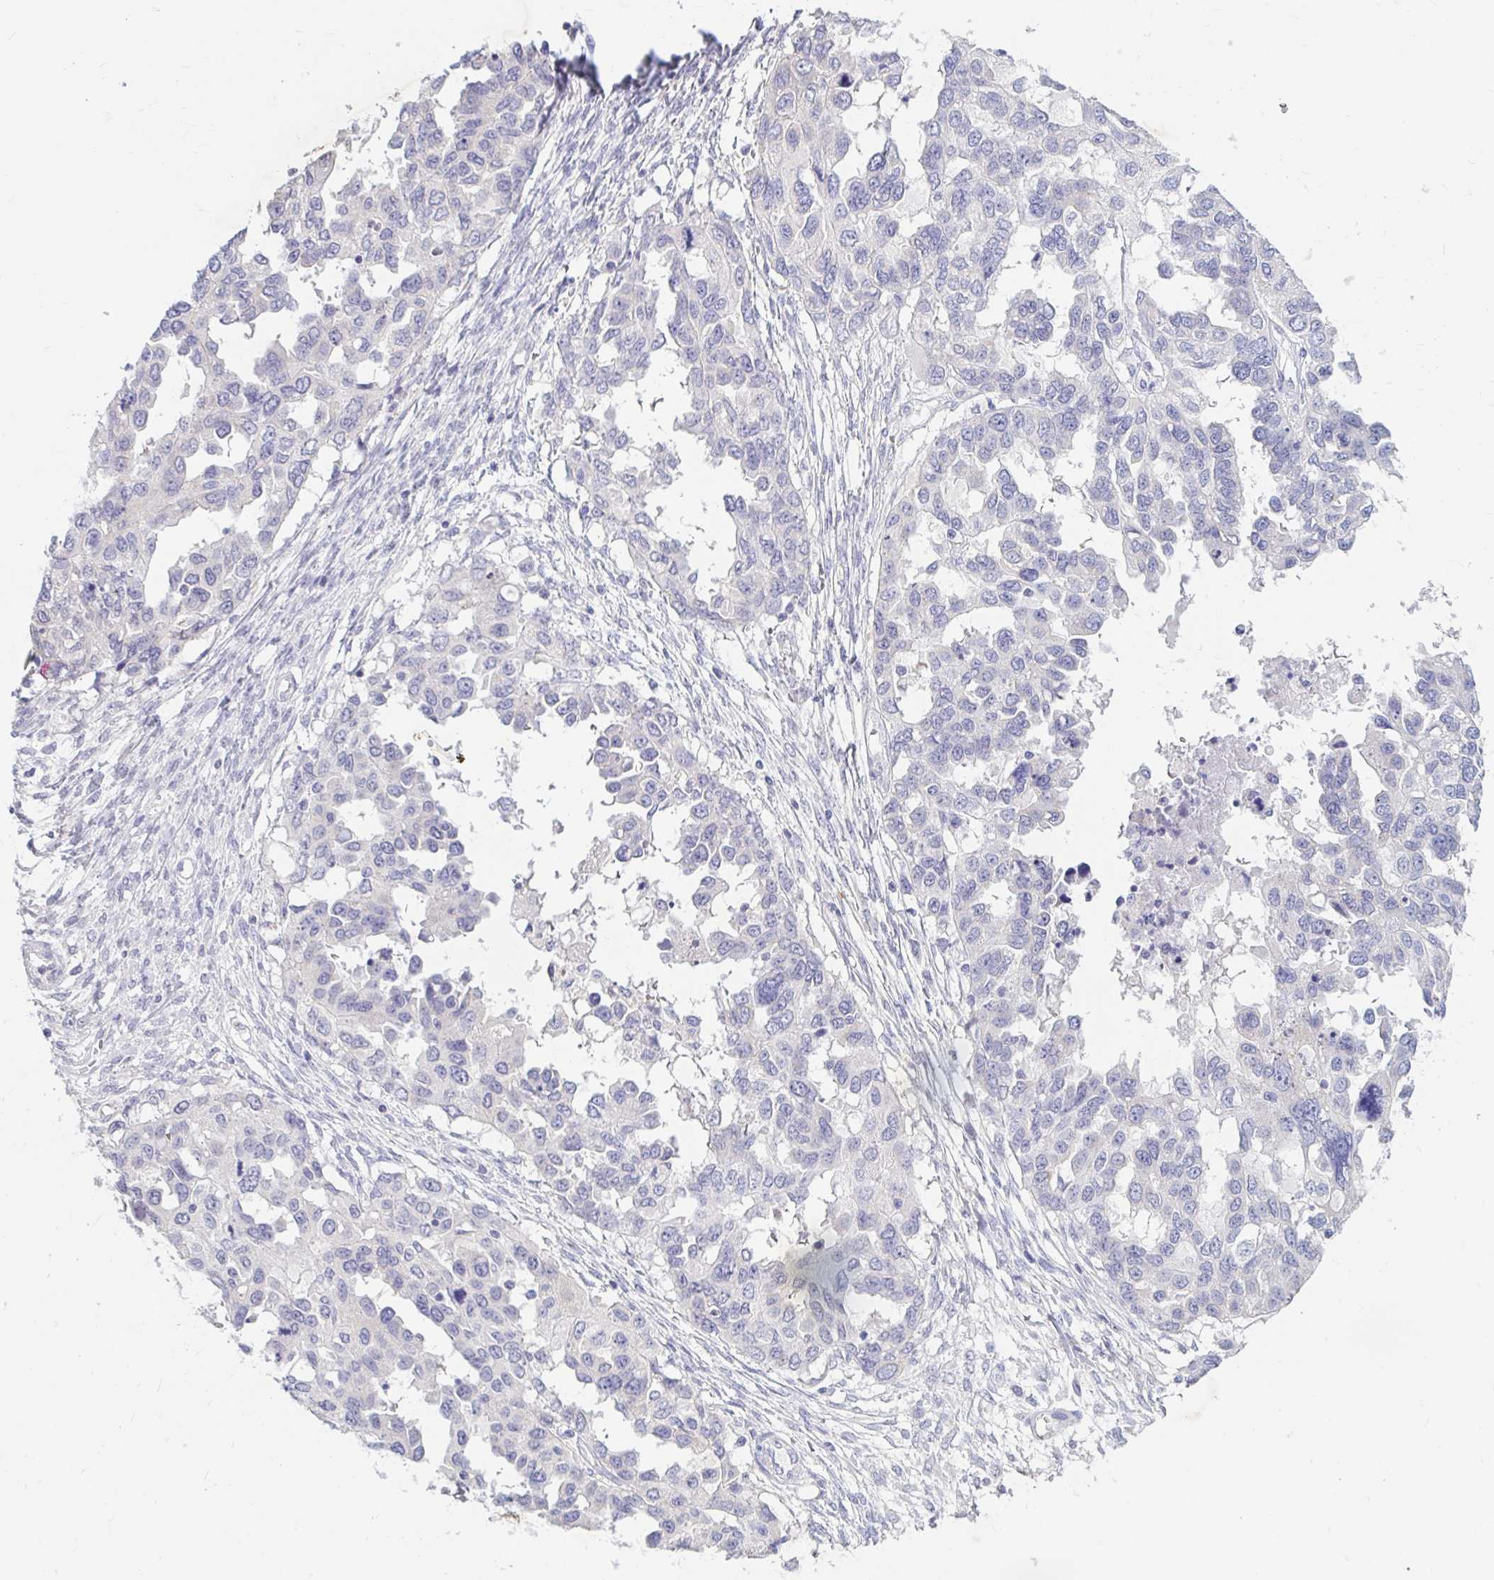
{"staining": {"intensity": "negative", "quantity": "none", "location": "none"}, "tissue": "ovarian cancer", "cell_type": "Tumor cells", "image_type": "cancer", "snomed": [{"axis": "morphology", "description": "Cystadenocarcinoma, serous, NOS"}, {"axis": "topography", "description": "Ovary"}], "caption": "Immunohistochemical staining of human serous cystadenocarcinoma (ovarian) exhibits no significant positivity in tumor cells. (DAB (3,3'-diaminobenzidine) IHC, high magnification).", "gene": "ADH1A", "patient": {"sex": "female", "age": 53}}